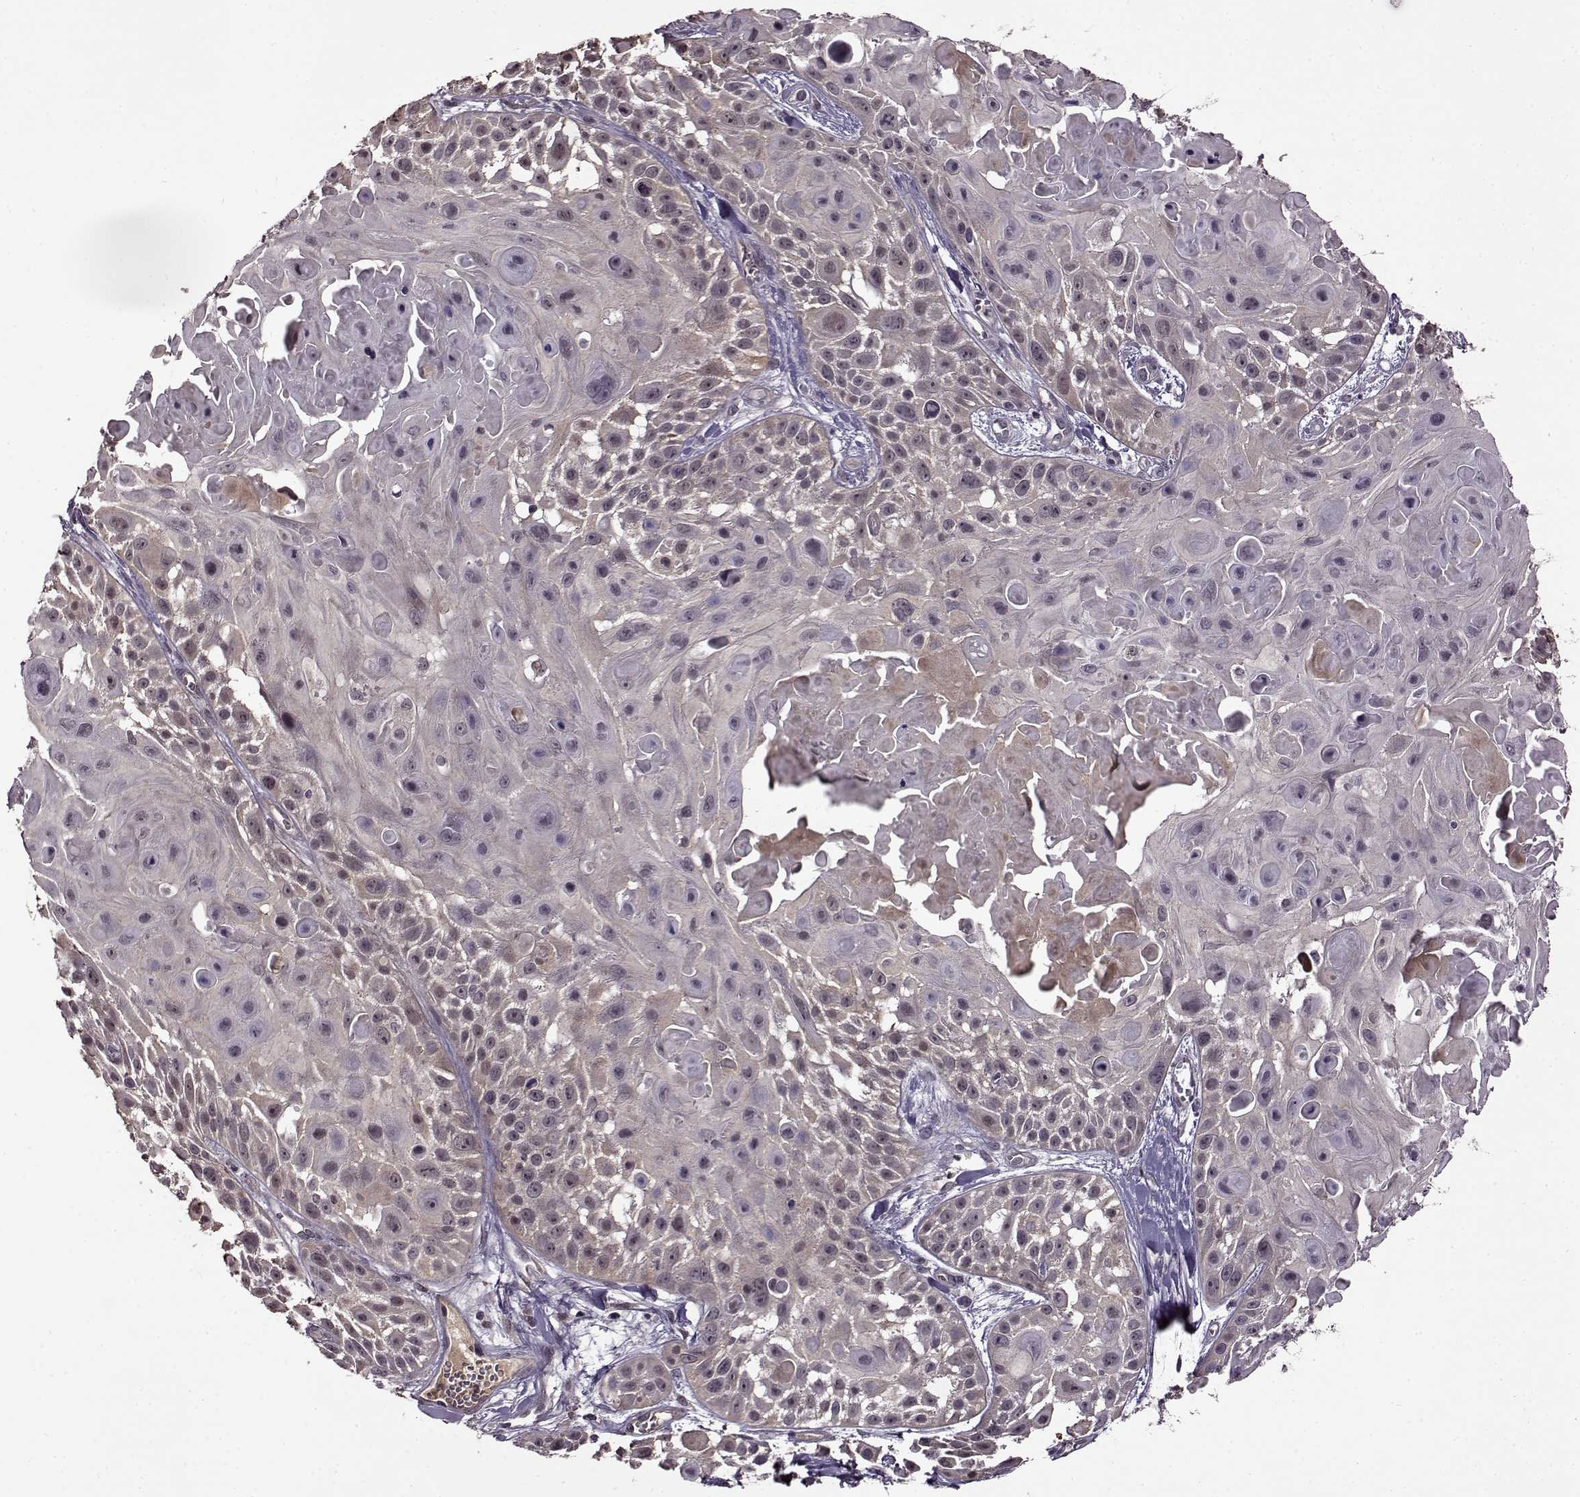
{"staining": {"intensity": "negative", "quantity": "none", "location": "none"}, "tissue": "skin cancer", "cell_type": "Tumor cells", "image_type": "cancer", "snomed": [{"axis": "morphology", "description": "Squamous cell carcinoma, NOS"}, {"axis": "topography", "description": "Skin"}, {"axis": "topography", "description": "Anal"}], "caption": "IHC image of neoplastic tissue: human squamous cell carcinoma (skin) stained with DAB (3,3'-diaminobenzidine) shows no significant protein positivity in tumor cells.", "gene": "MAIP1", "patient": {"sex": "female", "age": 75}}